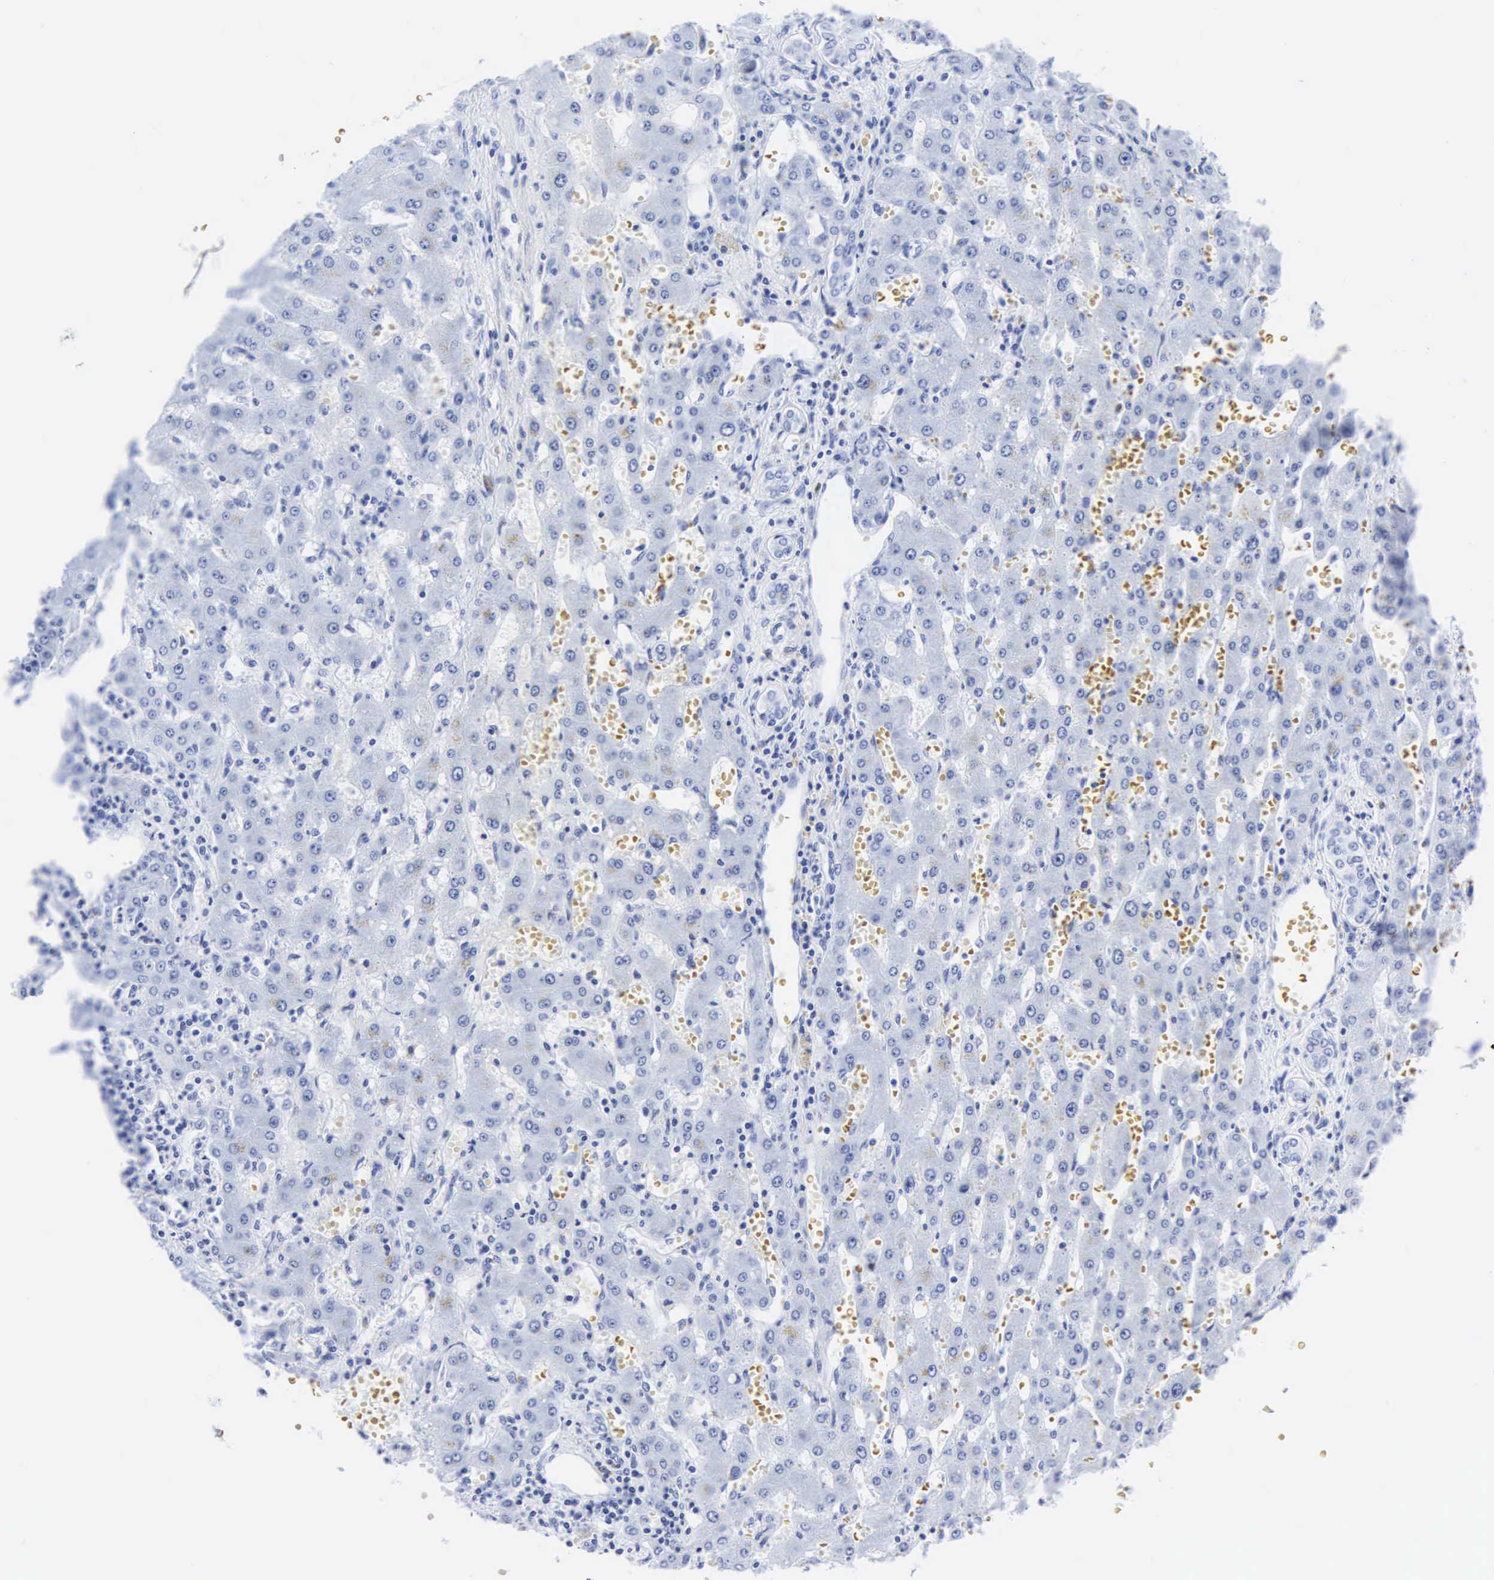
{"staining": {"intensity": "negative", "quantity": "none", "location": "none"}, "tissue": "liver", "cell_type": "Cholangiocytes", "image_type": "normal", "snomed": [{"axis": "morphology", "description": "Normal tissue, NOS"}, {"axis": "topography", "description": "Liver"}], "caption": "The micrograph shows no significant positivity in cholangiocytes of liver. (Brightfield microscopy of DAB (3,3'-diaminobenzidine) immunohistochemistry at high magnification).", "gene": "CGB3", "patient": {"sex": "female", "age": 30}}